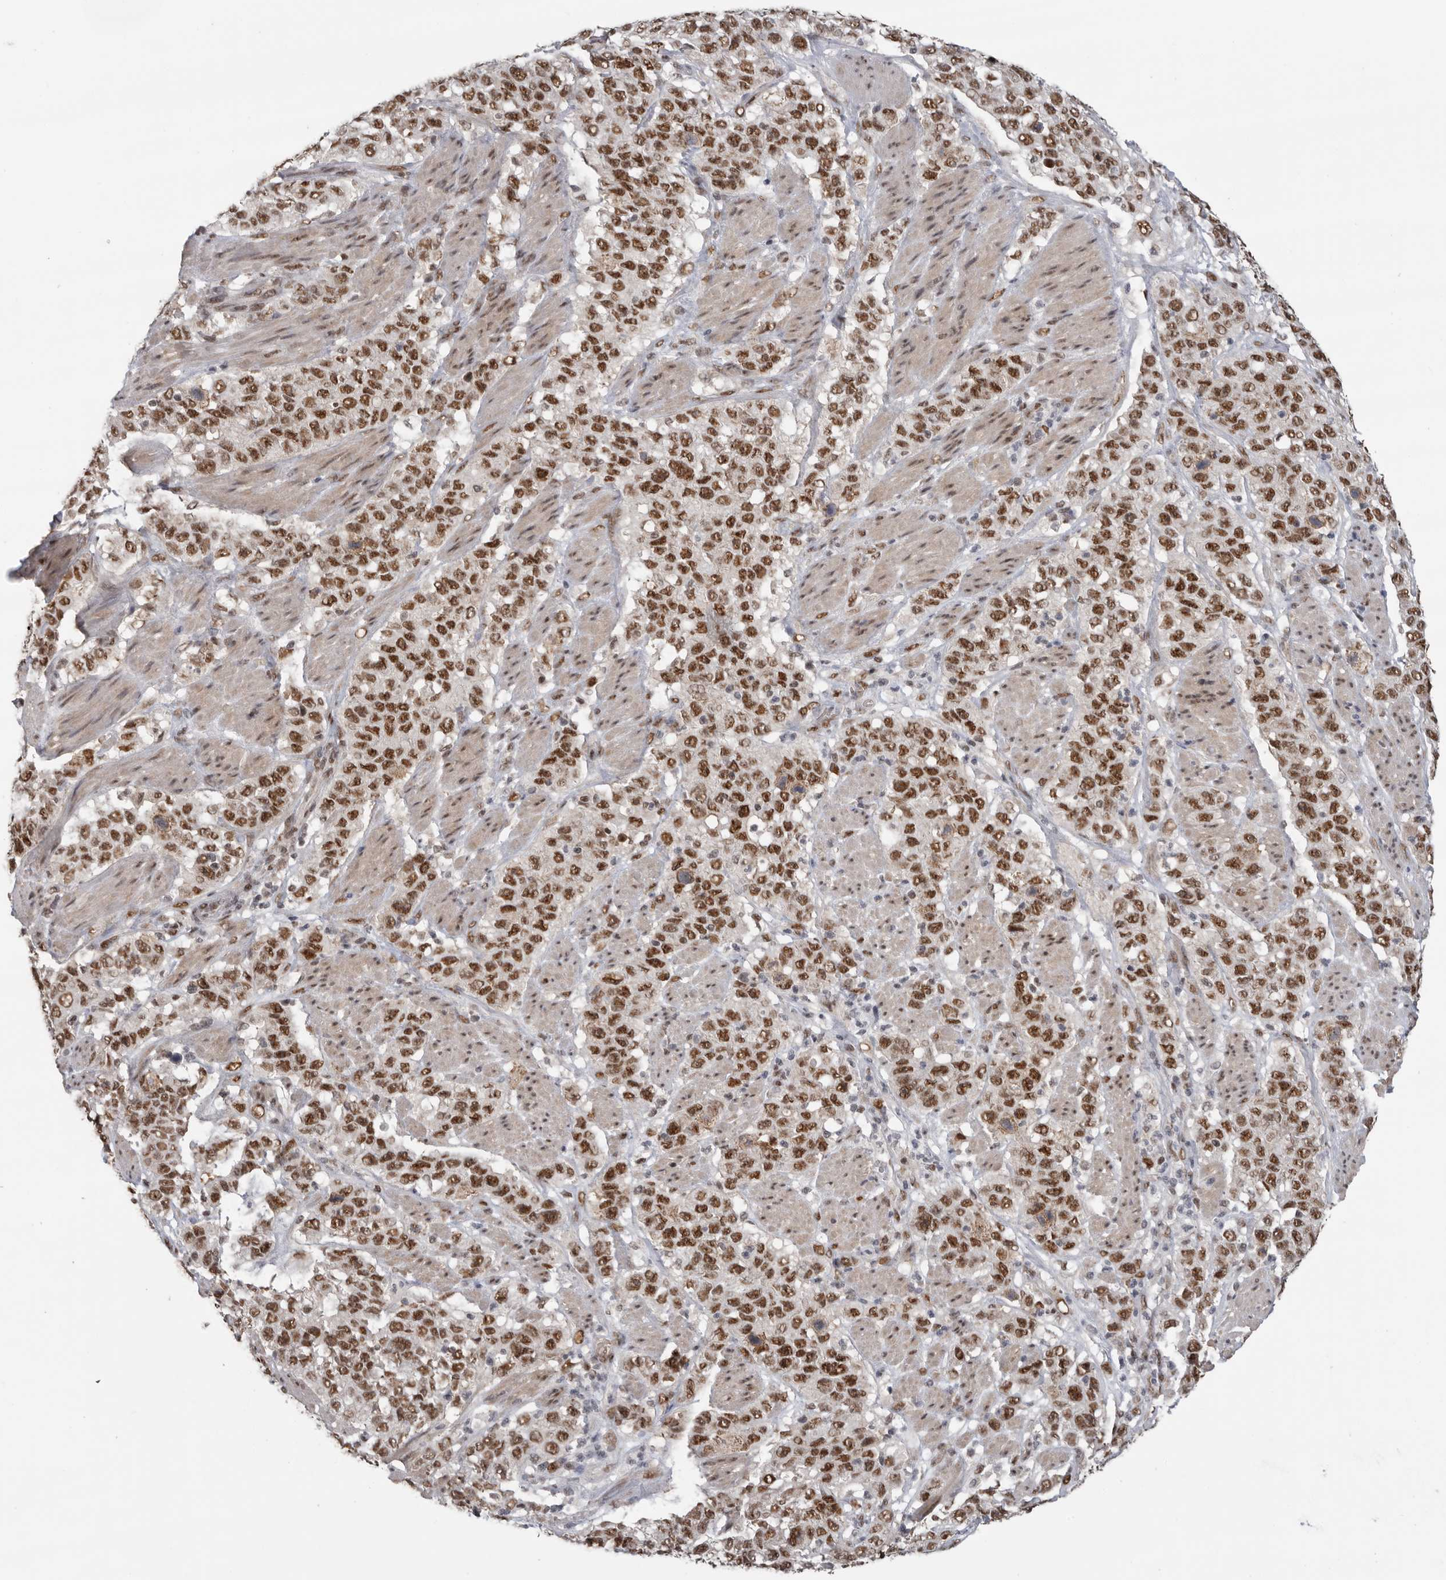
{"staining": {"intensity": "strong", "quantity": ">75%", "location": "nuclear"}, "tissue": "stomach cancer", "cell_type": "Tumor cells", "image_type": "cancer", "snomed": [{"axis": "morphology", "description": "Adenocarcinoma, NOS"}, {"axis": "topography", "description": "Stomach"}], "caption": "This is an image of immunohistochemistry (IHC) staining of adenocarcinoma (stomach), which shows strong staining in the nuclear of tumor cells.", "gene": "PPP1R10", "patient": {"sex": "male", "age": 48}}